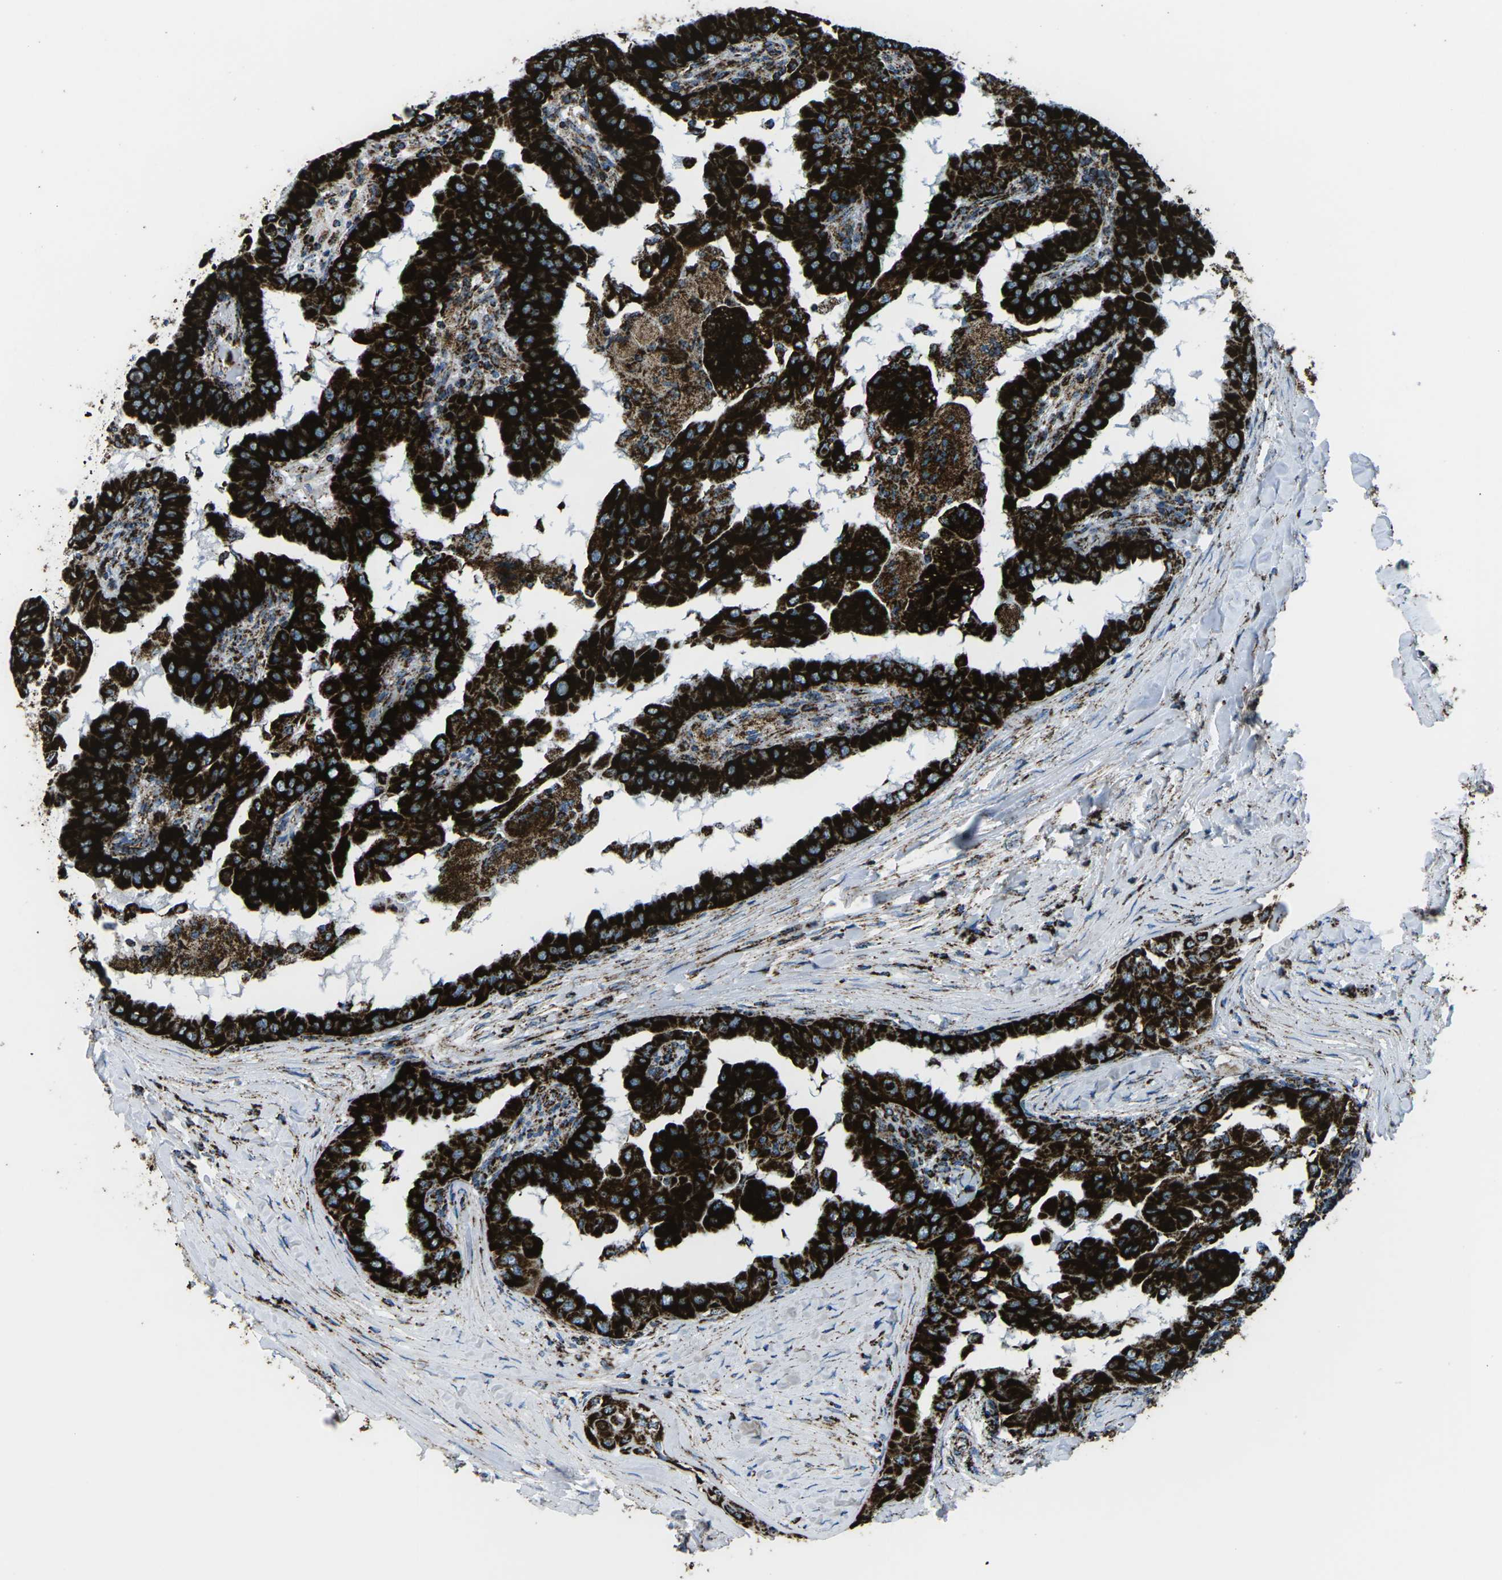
{"staining": {"intensity": "strong", "quantity": ">75%", "location": "cytoplasmic/membranous"}, "tissue": "thyroid cancer", "cell_type": "Tumor cells", "image_type": "cancer", "snomed": [{"axis": "morphology", "description": "Papillary adenocarcinoma, NOS"}, {"axis": "topography", "description": "Thyroid gland"}], "caption": "Thyroid cancer tissue exhibits strong cytoplasmic/membranous expression in approximately >75% of tumor cells, visualized by immunohistochemistry.", "gene": "MT-CO2", "patient": {"sex": "male", "age": 33}}